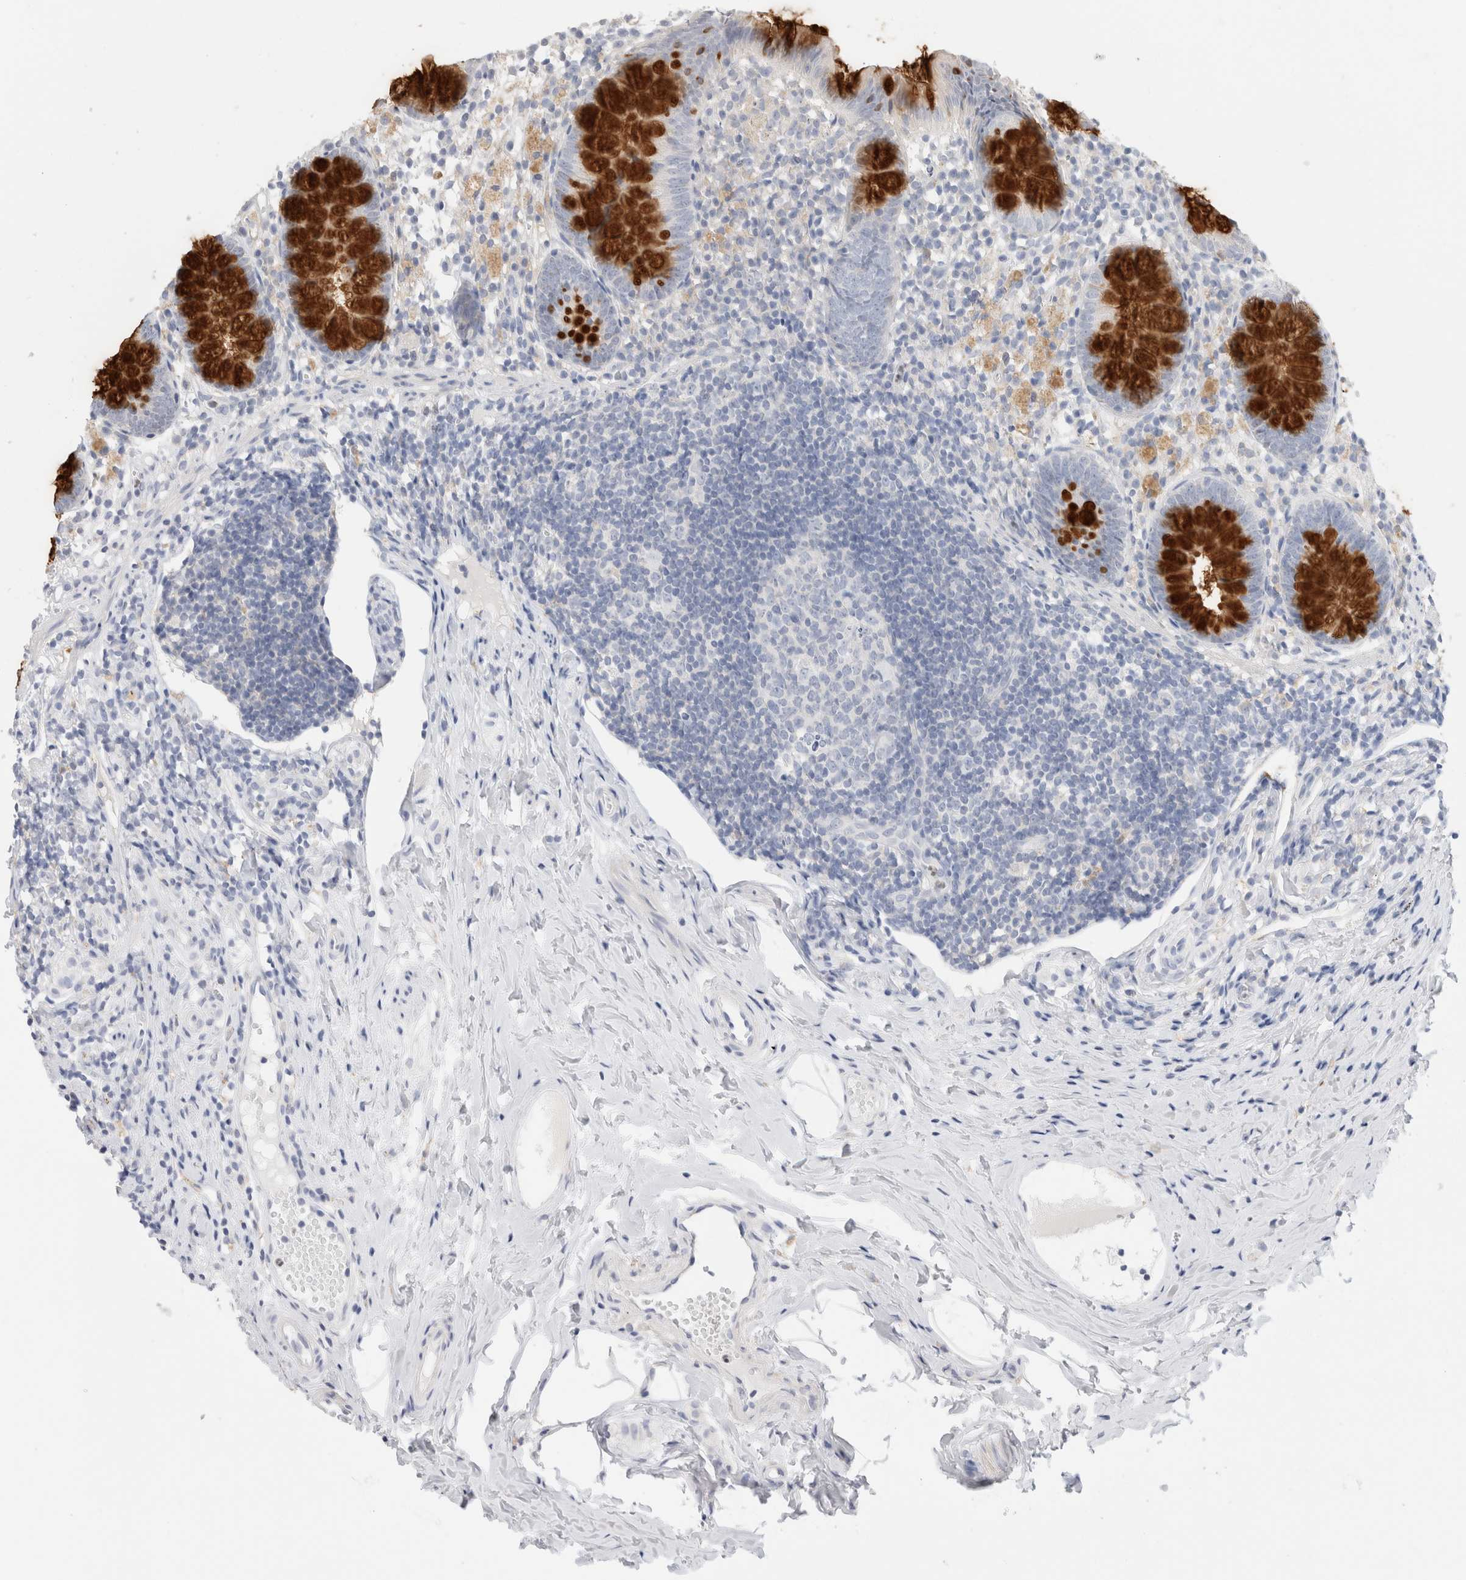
{"staining": {"intensity": "strong", "quantity": "25%-75%", "location": "cytoplasmic/membranous"}, "tissue": "appendix", "cell_type": "Glandular cells", "image_type": "normal", "snomed": [{"axis": "morphology", "description": "Normal tissue, NOS"}, {"axis": "topography", "description": "Appendix"}], "caption": "DAB (3,3'-diaminobenzidine) immunohistochemical staining of benign appendix displays strong cytoplasmic/membranous protein staining in approximately 25%-75% of glandular cells.", "gene": "ADAM30", "patient": {"sex": "female", "age": 20}}